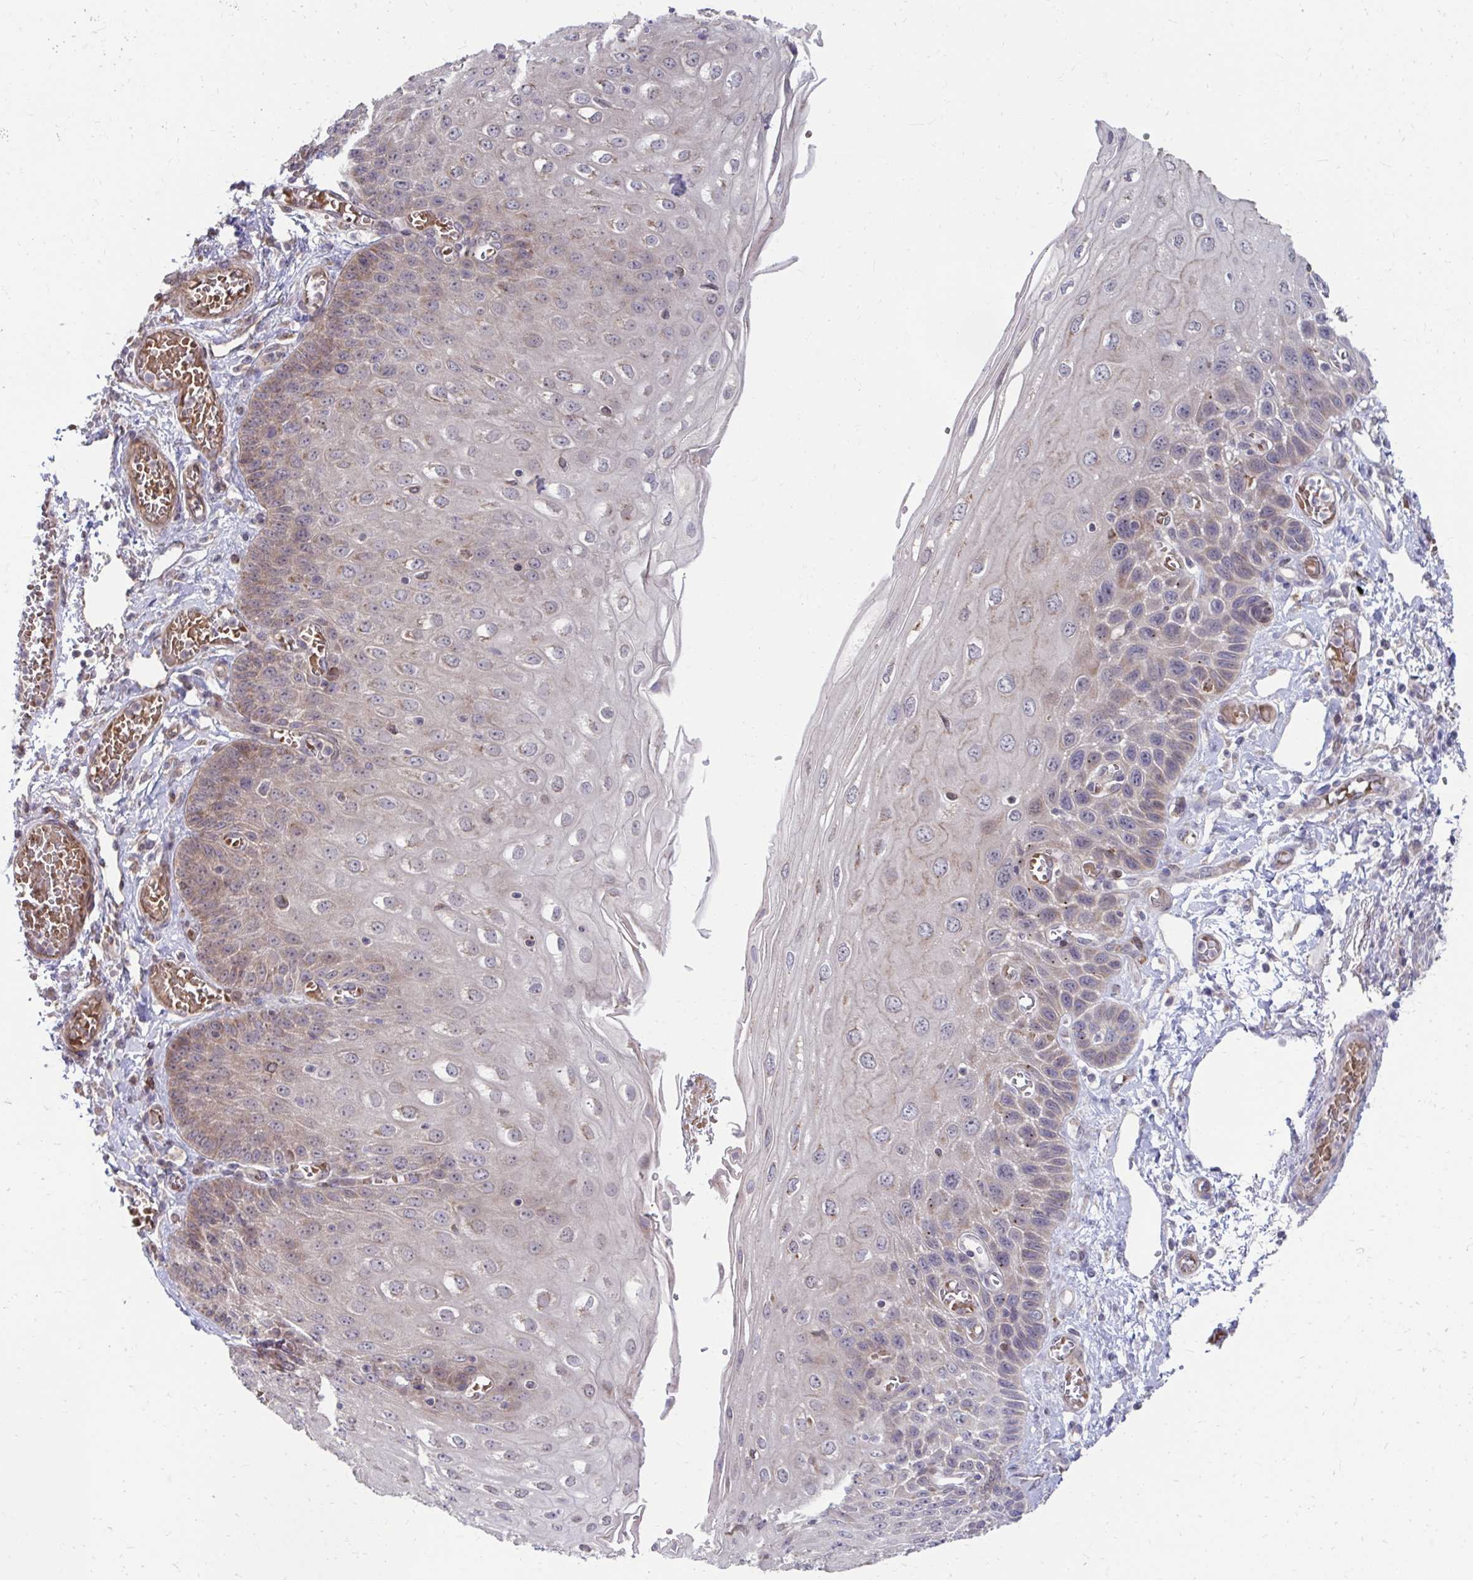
{"staining": {"intensity": "weak", "quantity": "25%-75%", "location": "cytoplasmic/membranous"}, "tissue": "esophagus", "cell_type": "Squamous epithelial cells", "image_type": "normal", "snomed": [{"axis": "morphology", "description": "Normal tissue, NOS"}, {"axis": "morphology", "description": "Adenocarcinoma, NOS"}, {"axis": "topography", "description": "Esophagus"}], "caption": "The photomicrograph demonstrates a brown stain indicating the presence of a protein in the cytoplasmic/membranous of squamous epithelial cells in esophagus.", "gene": "ITPR2", "patient": {"sex": "male", "age": 81}}